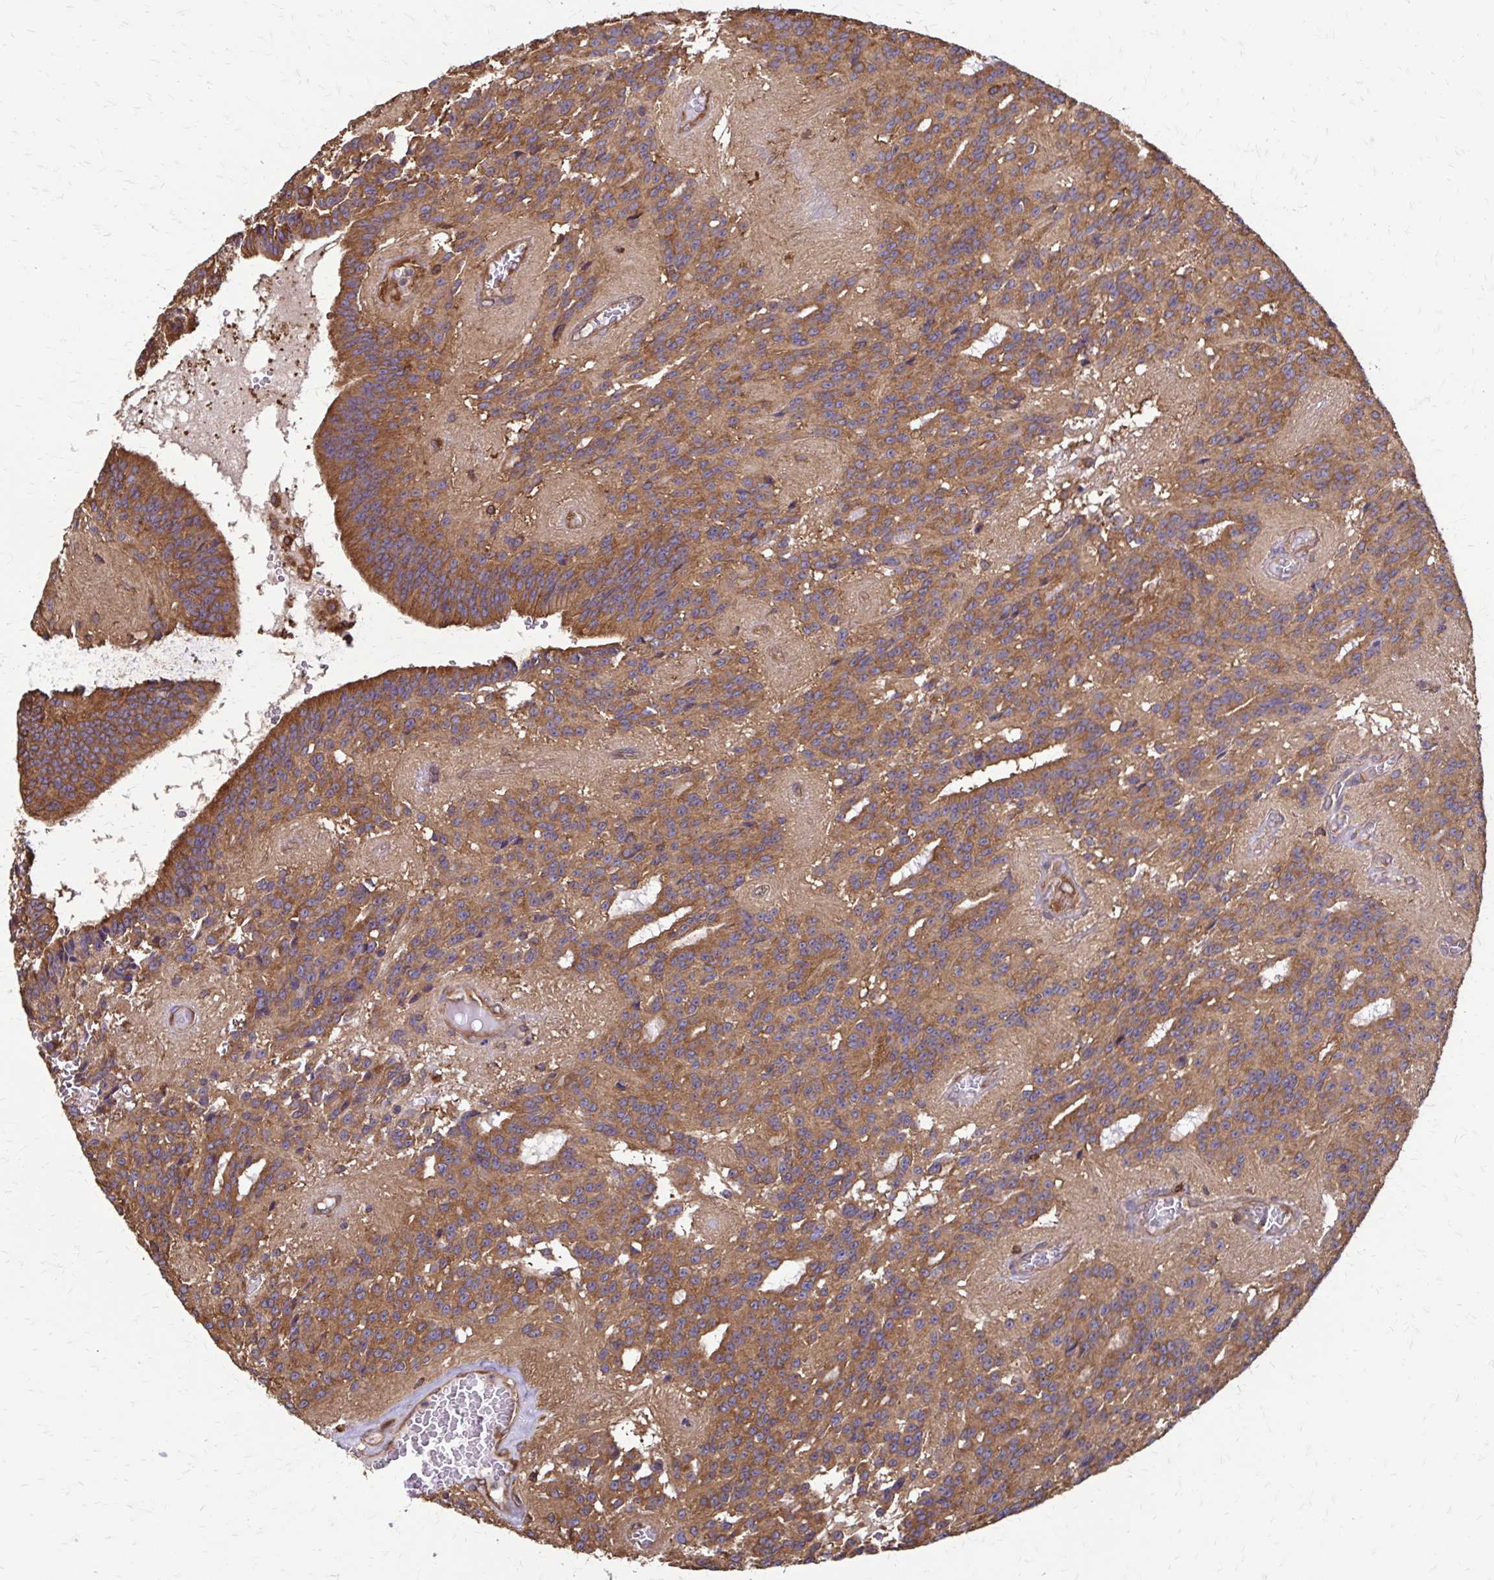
{"staining": {"intensity": "moderate", "quantity": ">75%", "location": "cytoplasmic/membranous"}, "tissue": "glioma", "cell_type": "Tumor cells", "image_type": "cancer", "snomed": [{"axis": "morphology", "description": "Glioma, malignant, Low grade"}, {"axis": "topography", "description": "Brain"}], "caption": "Glioma tissue exhibits moderate cytoplasmic/membranous positivity in about >75% of tumor cells, visualized by immunohistochemistry.", "gene": "EEF2", "patient": {"sex": "male", "age": 31}}